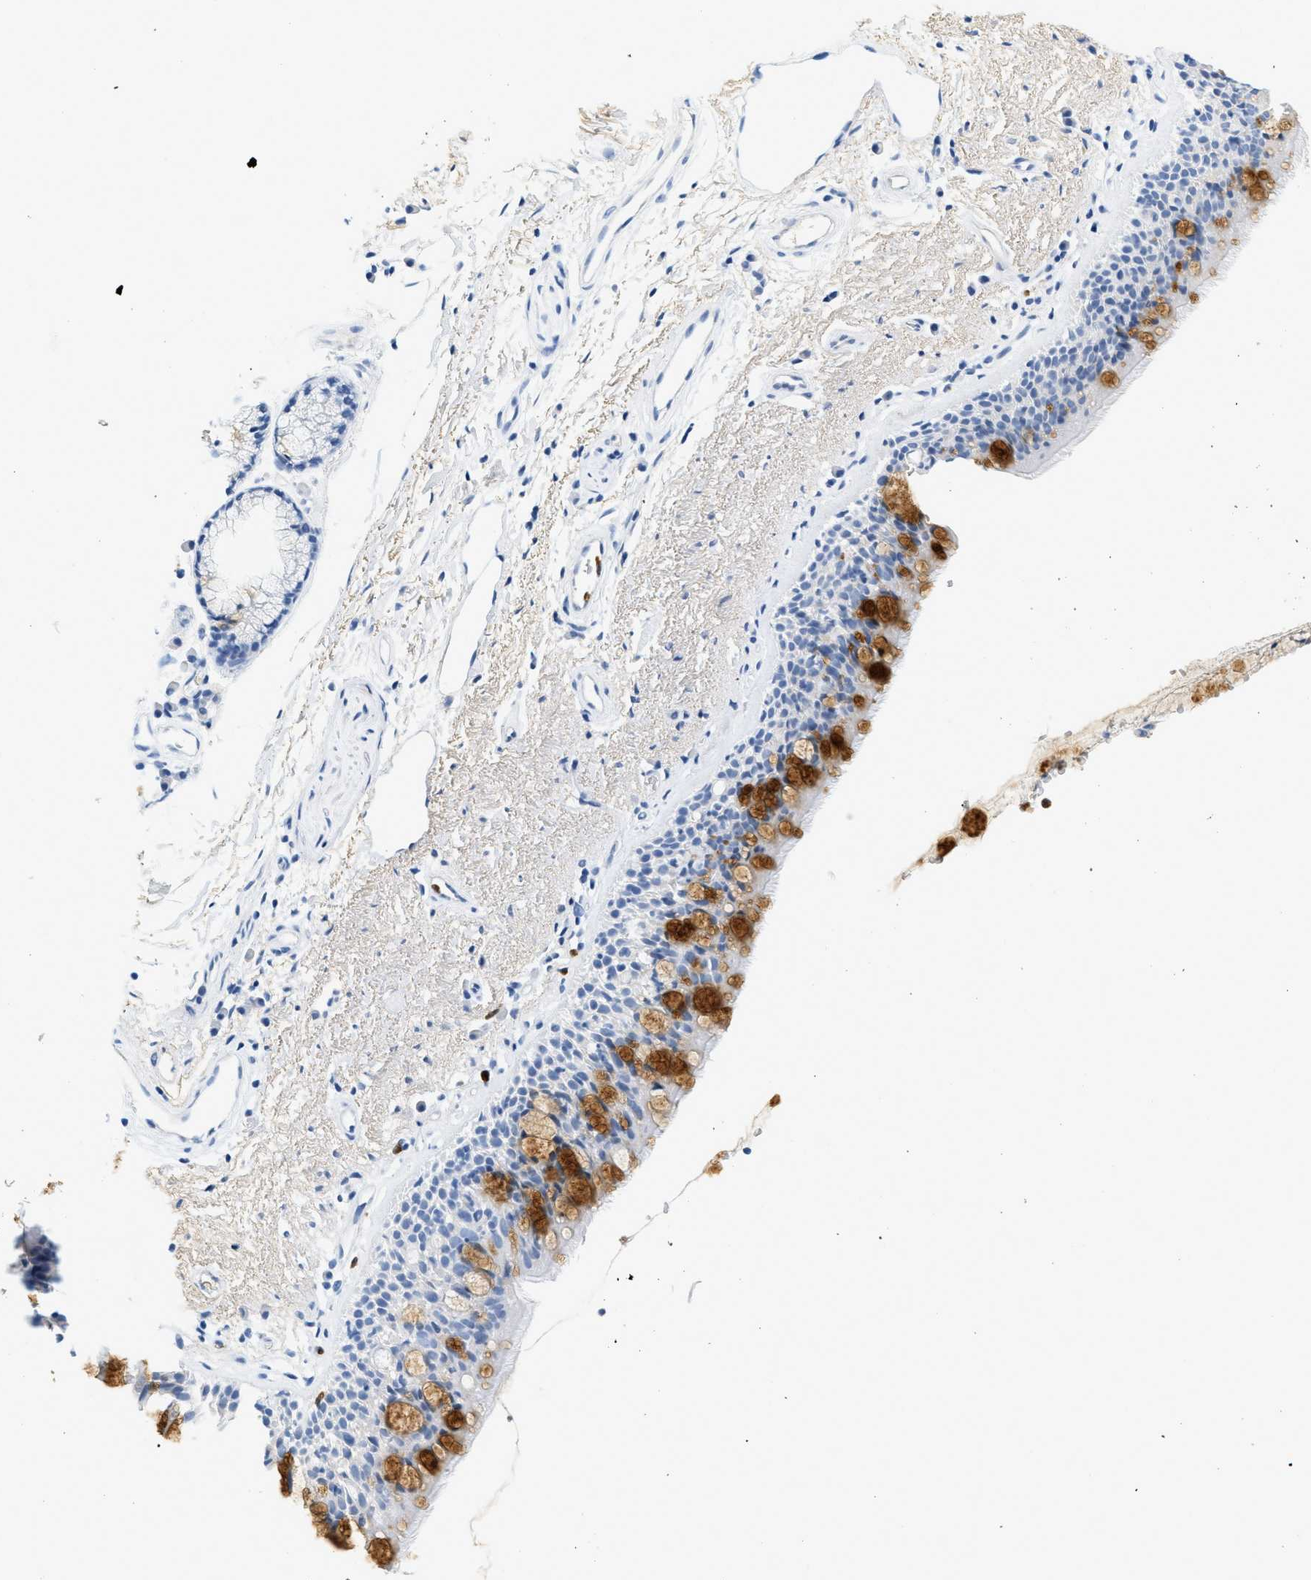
{"staining": {"intensity": "moderate", "quantity": "25%-75%", "location": "cytoplasmic/membranous"}, "tissue": "bronchus", "cell_type": "Respiratory epithelial cells", "image_type": "normal", "snomed": [{"axis": "morphology", "description": "Normal tissue, NOS"}, {"axis": "topography", "description": "Bronchus"}], "caption": "This photomicrograph displays immunohistochemistry staining of normal bronchus, with medium moderate cytoplasmic/membranous expression in about 25%-75% of respiratory epithelial cells.", "gene": "LCN2", "patient": {"sex": "female", "age": 54}}